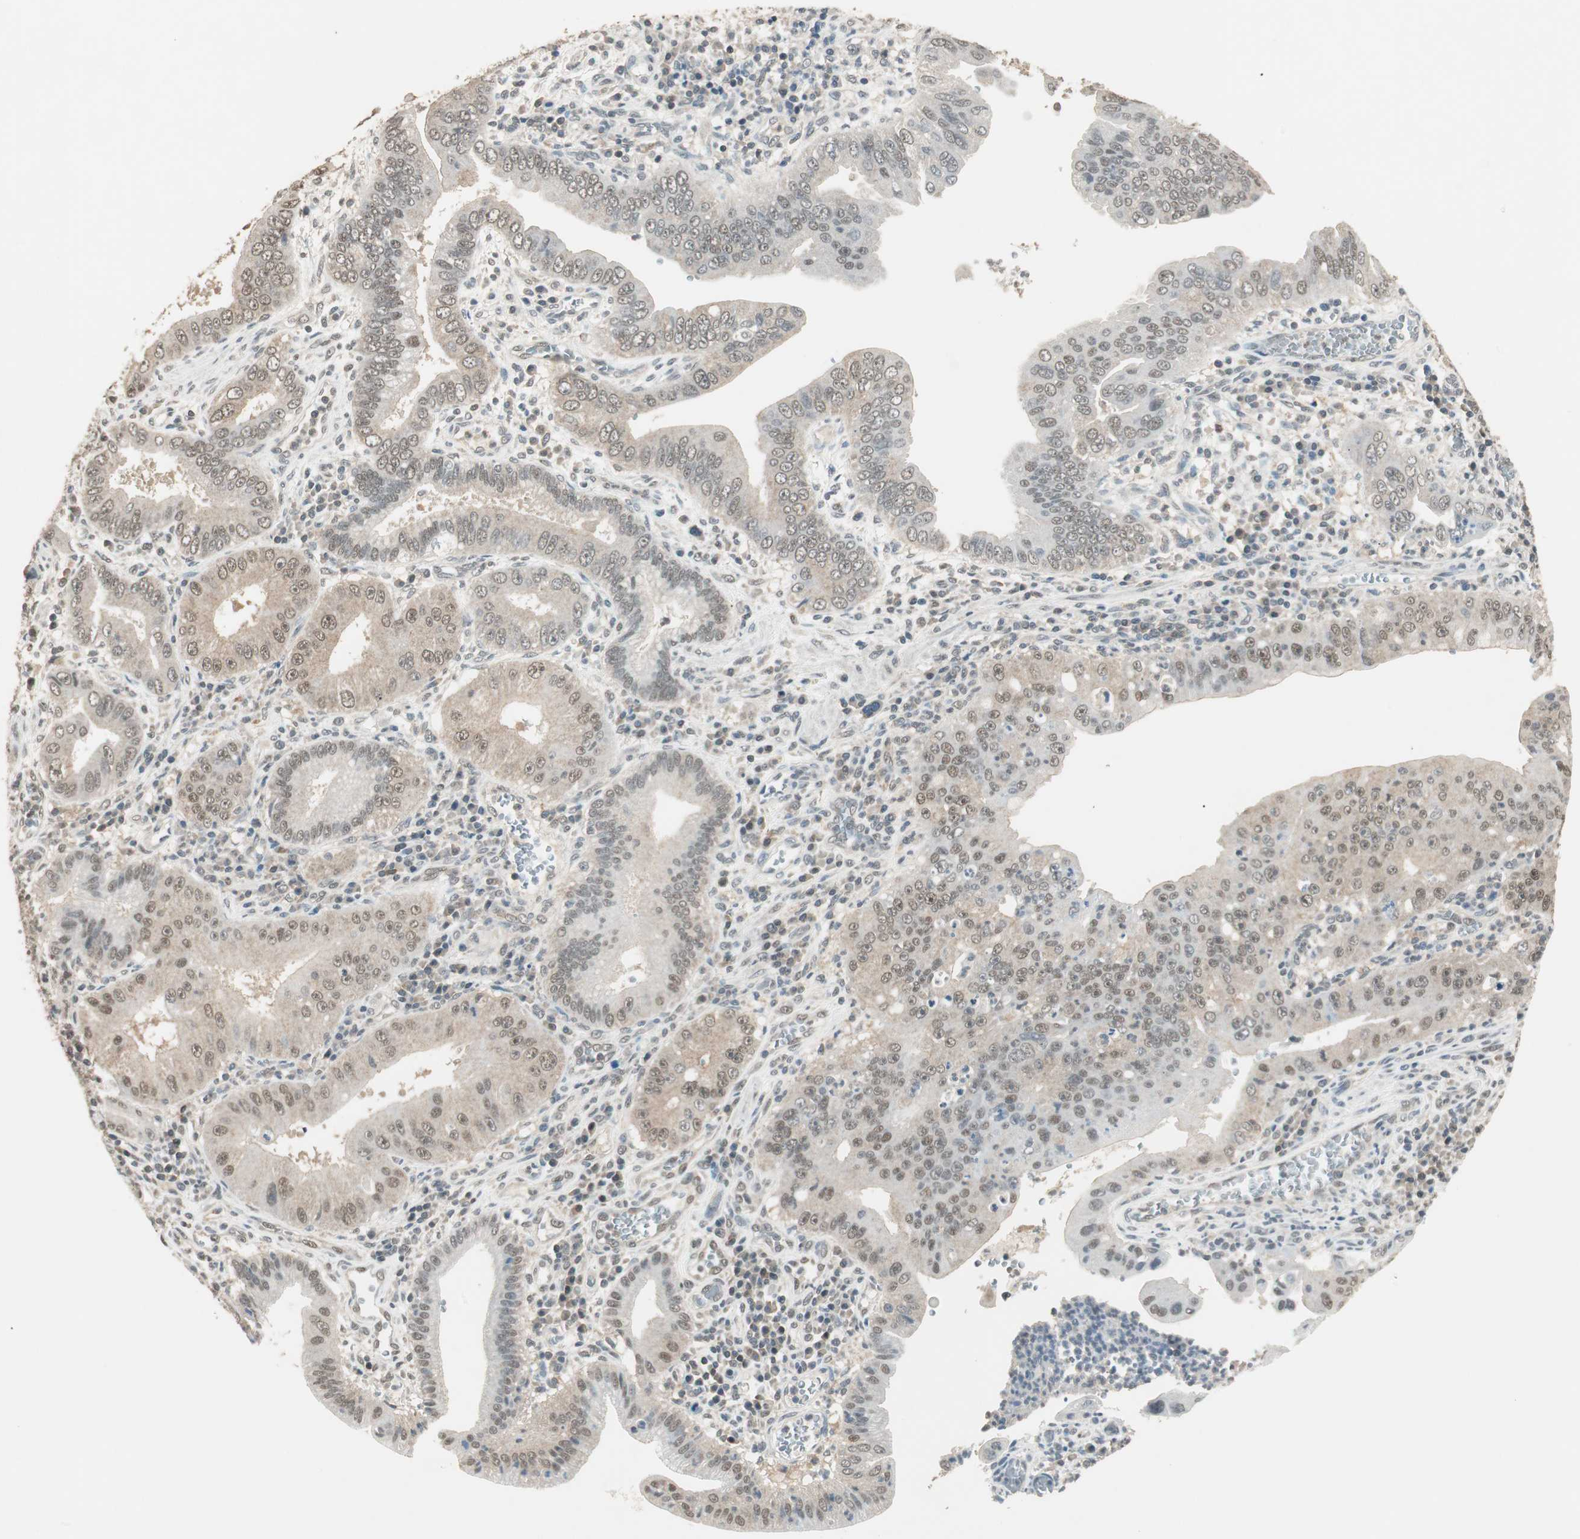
{"staining": {"intensity": "weak", "quantity": "25%-75%", "location": "cytoplasmic/membranous,nuclear"}, "tissue": "pancreatic cancer", "cell_type": "Tumor cells", "image_type": "cancer", "snomed": [{"axis": "morphology", "description": "Normal tissue, NOS"}, {"axis": "topography", "description": "Lymph node"}], "caption": "Approximately 25%-75% of tumor cells in human pancreatic cancer show weak cytoplasmic/membranous and nuclear protein staining as visualized by brown immunohistochemical staining.", "gene": "USP5", "patient": {"sex": "male", "age": 50}}